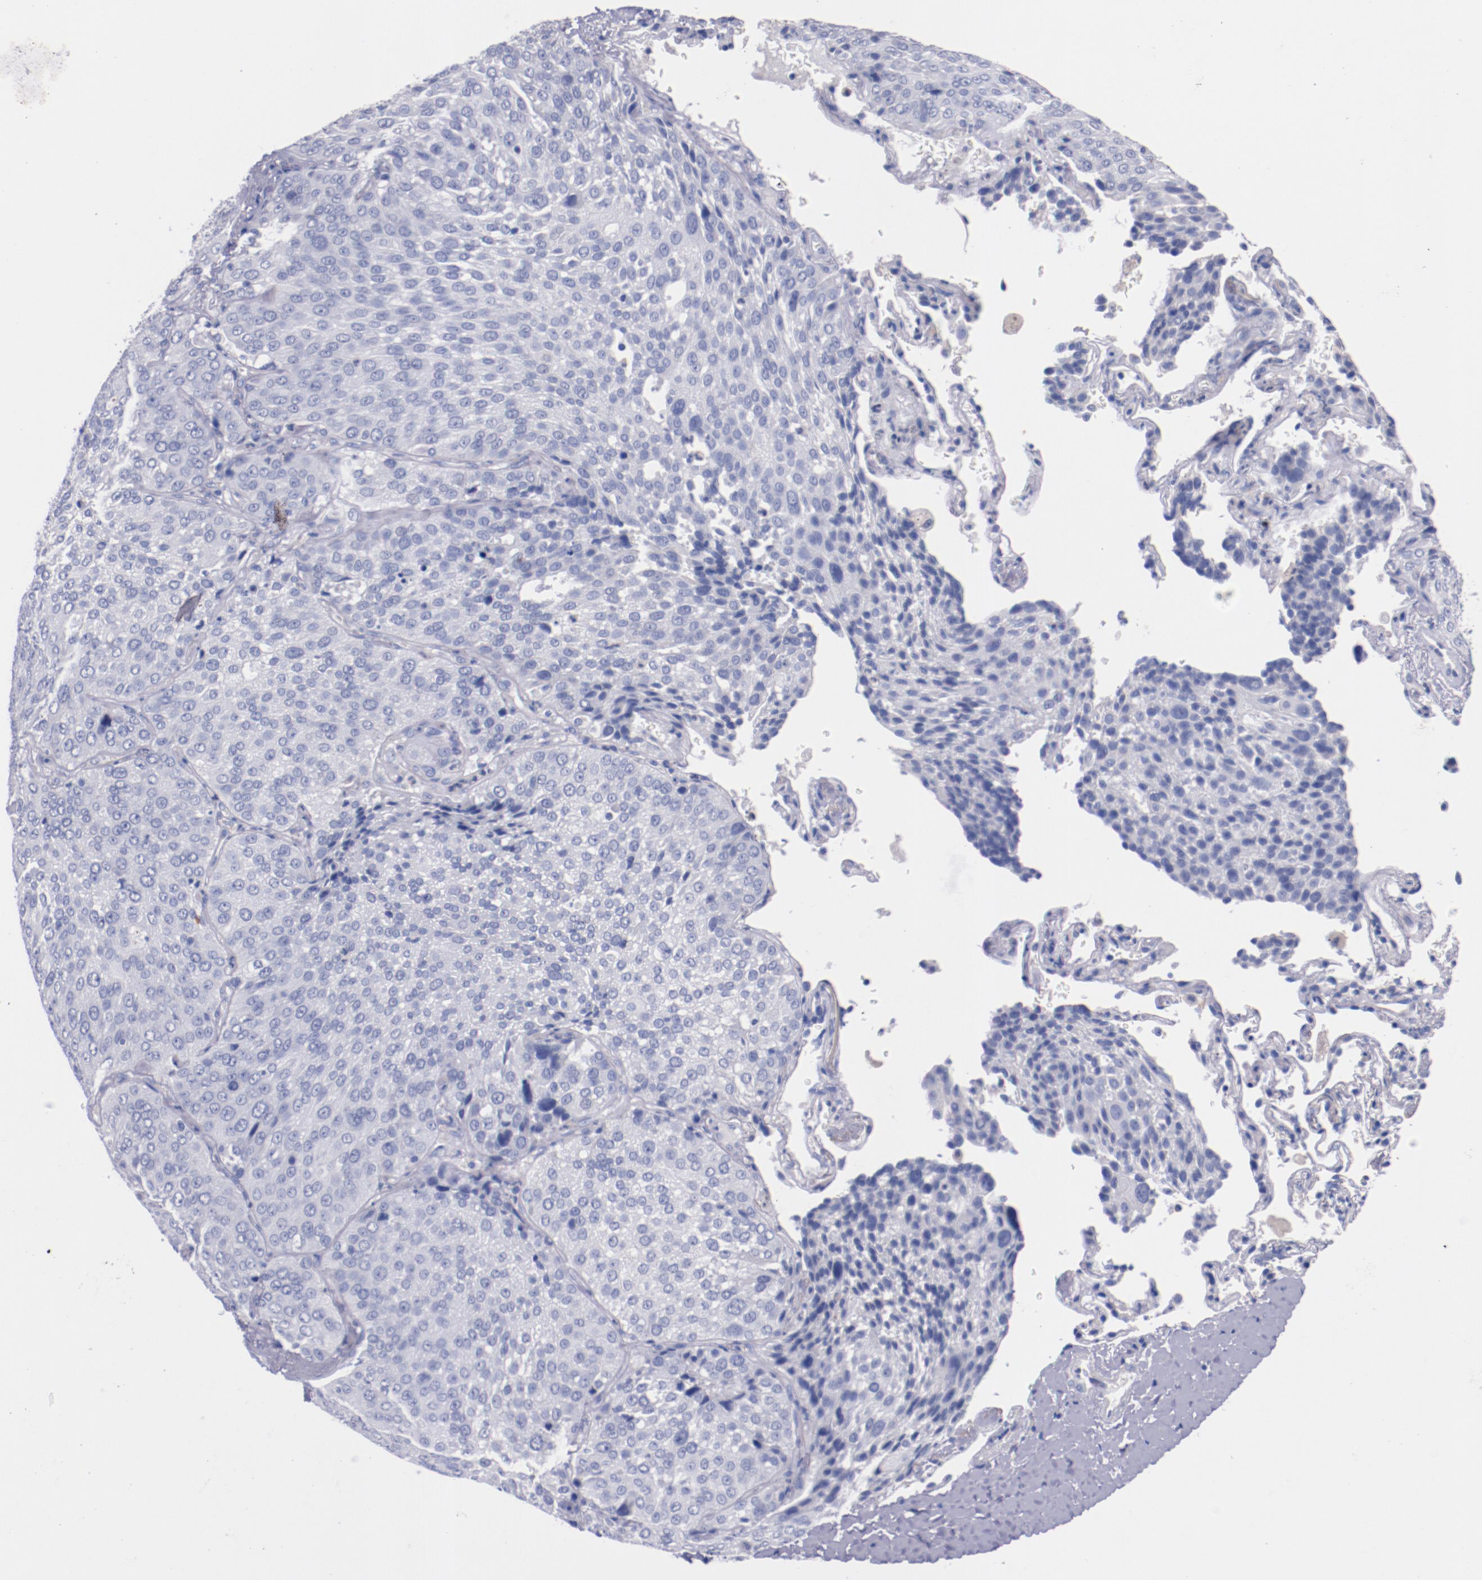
{"staining": {"intensity": "negative", "quantity": "none", "location": "none"}, "tissue": "lung cancer", "cell_type": "Tumor cells", "image_type": "cancer", "snomed": [{"axis": "morphology", "description": "Squamous cell carcinoma, NOS"}, {"axis": "topography", "description": "Lung"}], "caption": "An immunohistochemistry (IHC) image of squamous cell carcinoma (lung) is shown. There is no staining in tumor cells of squamous cell carcinoma (lung). (Stains: DAB immunohistochemistry with hematoxylin counter stain, Microscopy: brightfield microscopy at high magnification).", "gene": "CNTNAP2", "patient": {"sex": "male", "age": 54}}